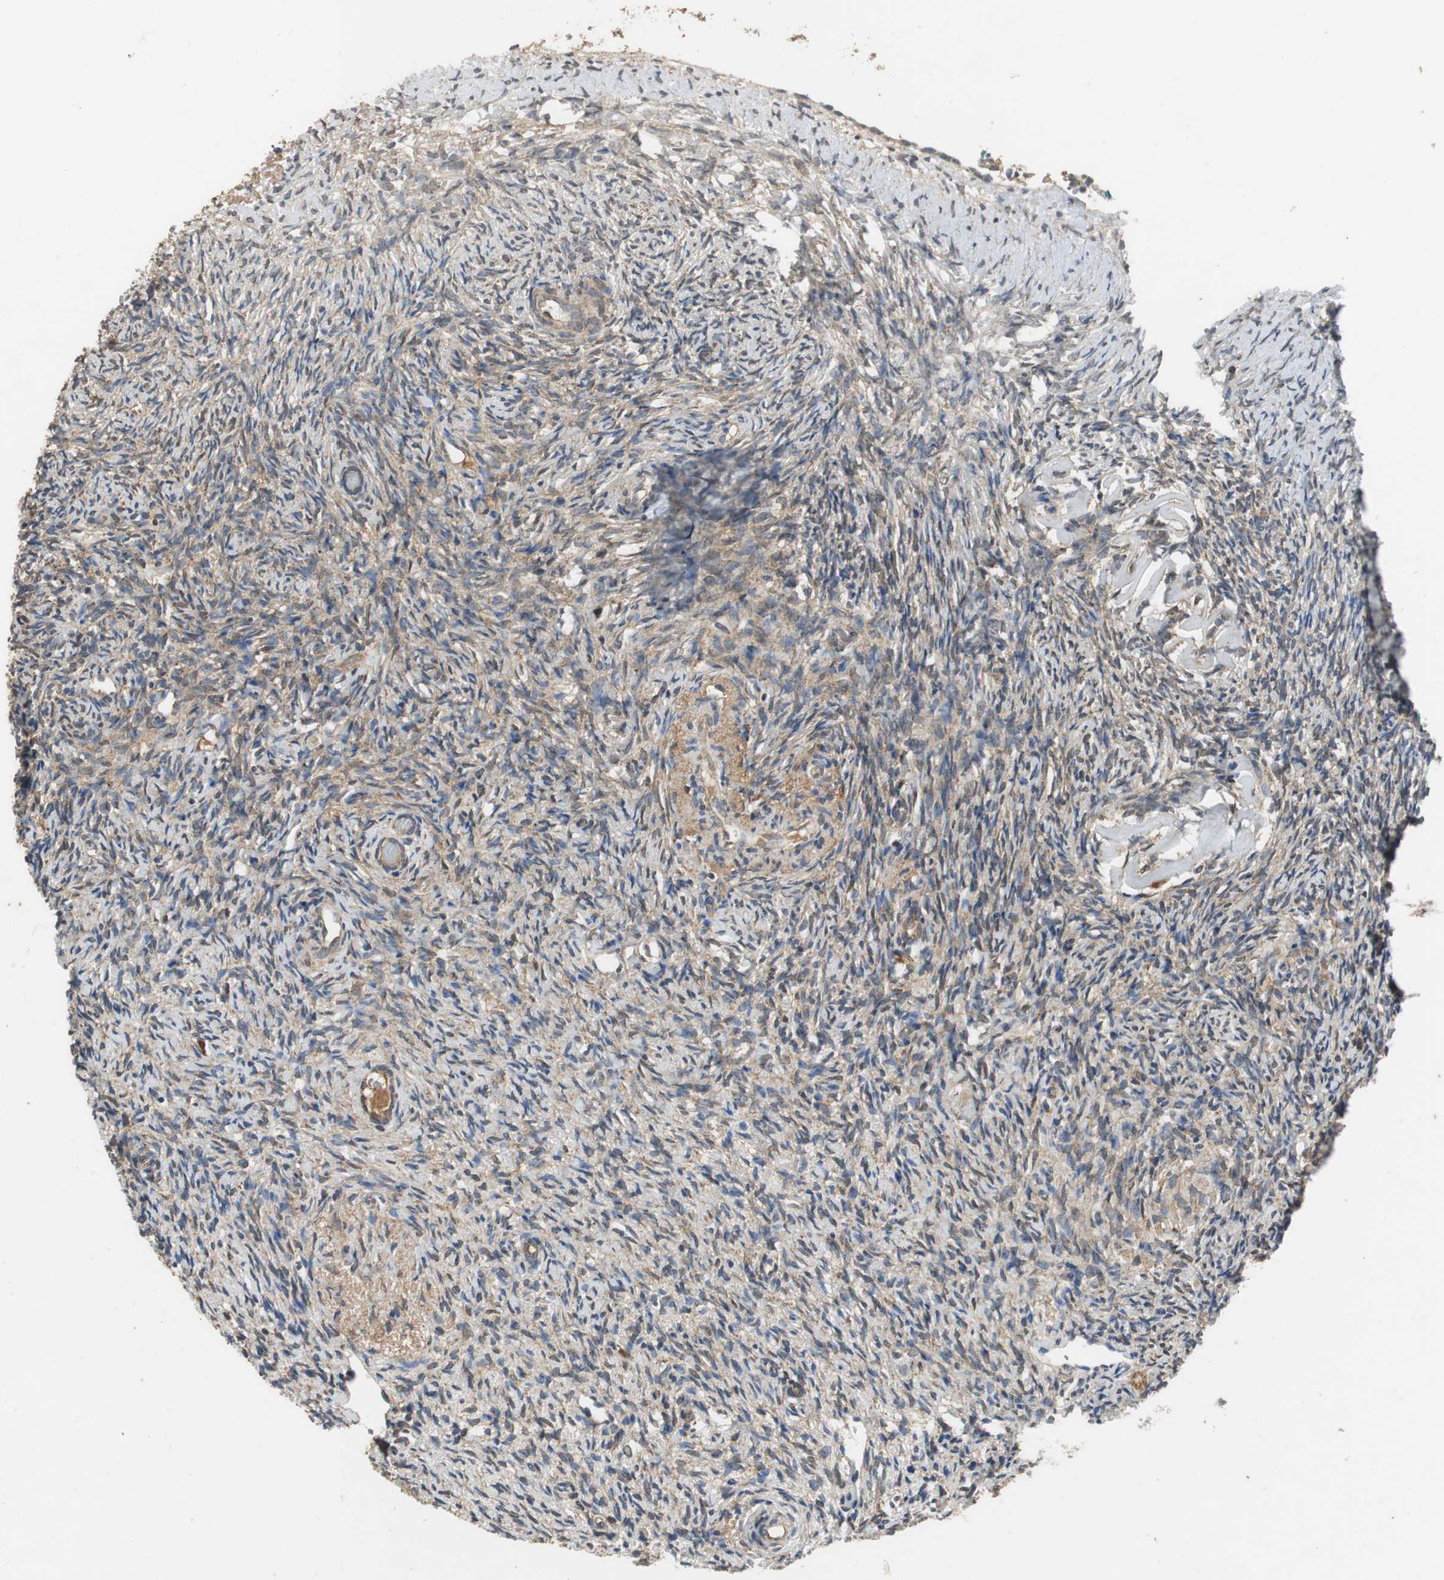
{"staining": {"intensity": "moderate", "quantity": "25%-75%", "location": "cytoplasmic/membranous"}, "tissue": "ovary", "cell_type": "Follicle cells", "image_type": "normal", "snomed": [{"axis": "morphology", "description": "Normal tissue, NOS"}, {"axis": "topography", "description": "Ovary"}], "caption": "This histopathology image reveals immunohistochemistry staining of benign ovary, with medium moderate cytoplasmic/membranous staining in about 25%-75% of follicle cells.", "gene": "VBP1", "patient": {"sex": "female", "age": 60}}